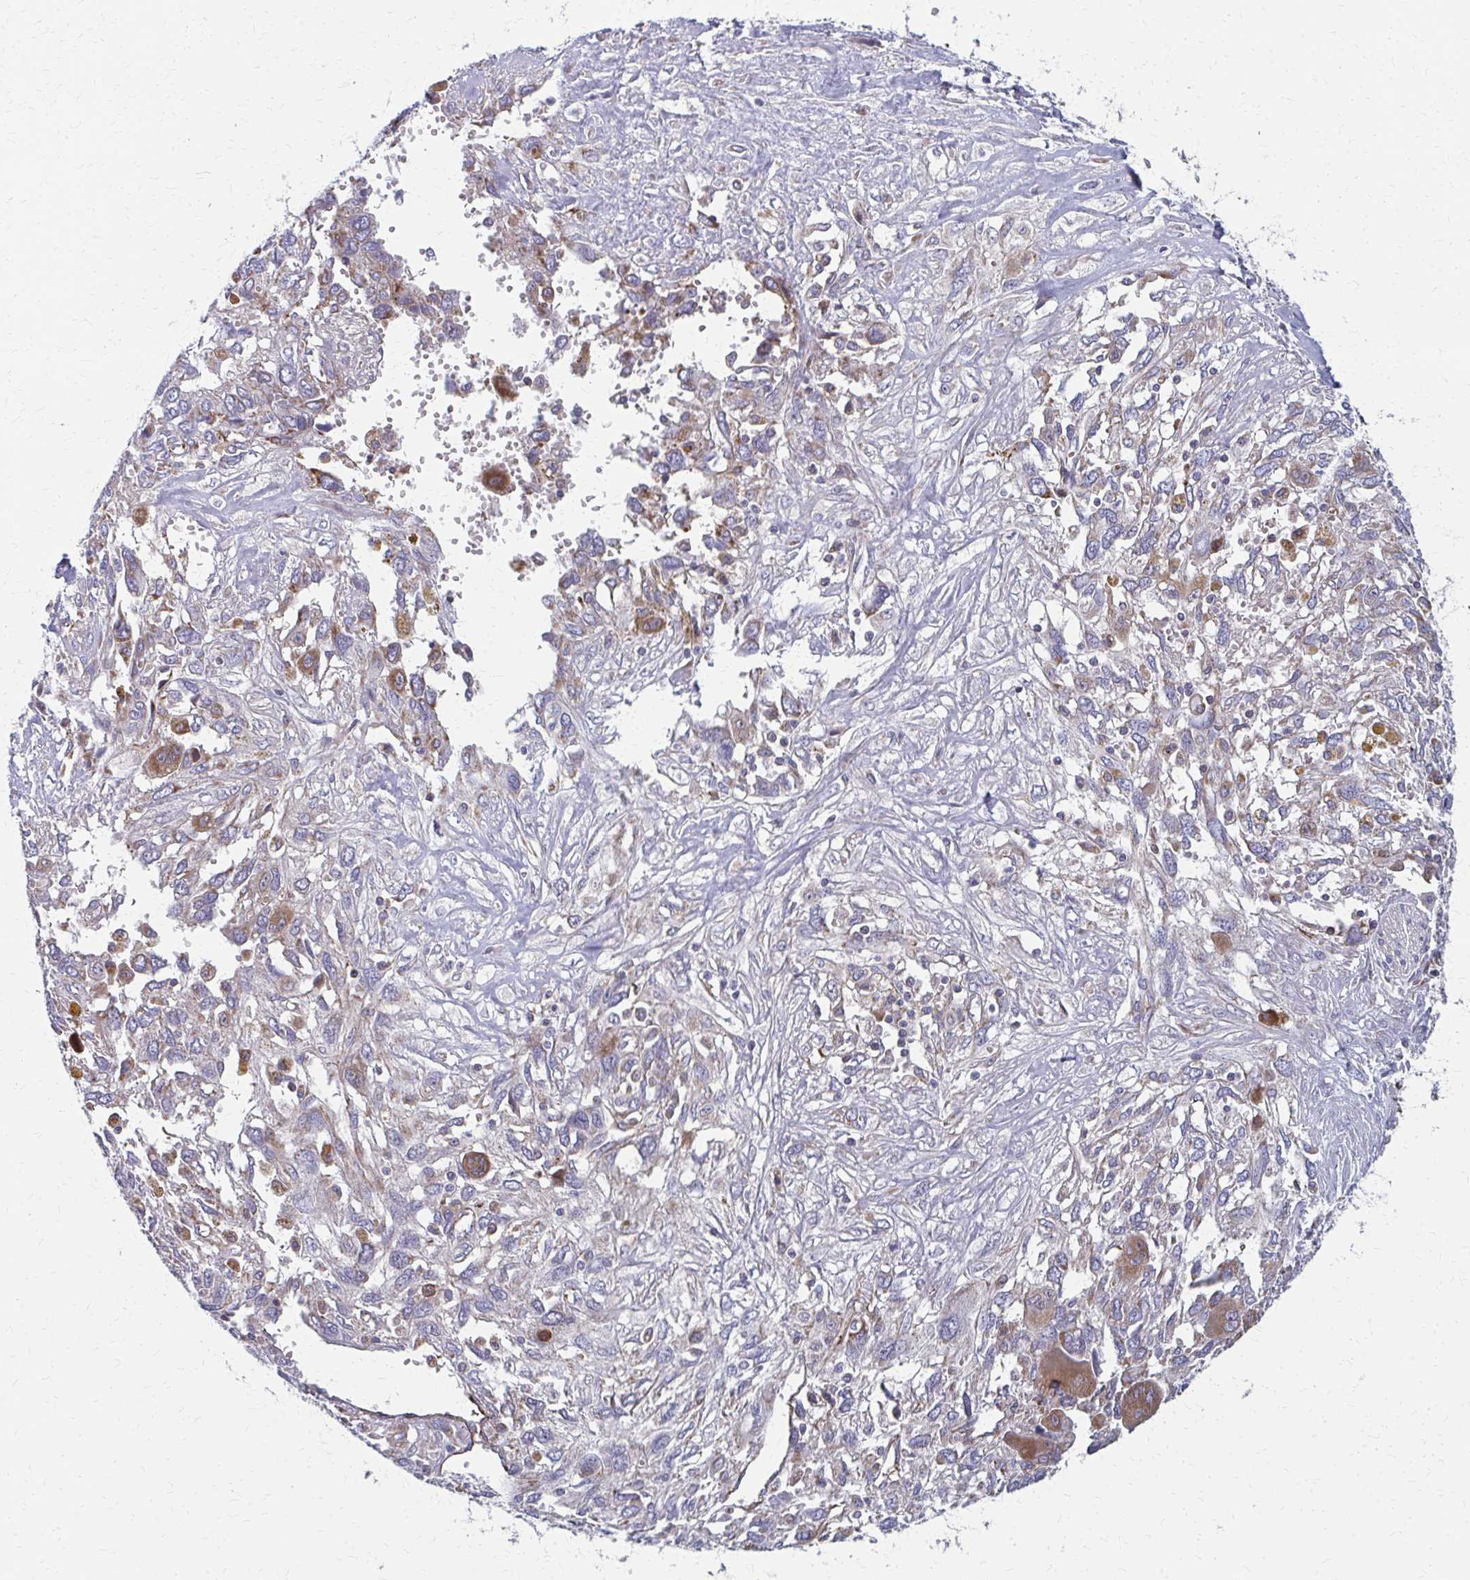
{"staining": {"intensity": "moderate", "quantity": "25%-75%", "location": "cytoplasmic/membranous"}, "tissue": "pancreatic cancer", "cell_type": "Tumor cells", "image_type": "cancer", "snomed": [{"axis": "morphology", "description": "Adenocarcinoma, NOS"}, {"axis": "topography", "description": "Pancreas"}], "caption": "Pancreatic cancer tissue exhibits moderate cytoplasmic/membranous positivity in approximately 25%-75% of tumor cells", "gene": "FAHD1", "patient": {"sex": "female", "age": 47}}